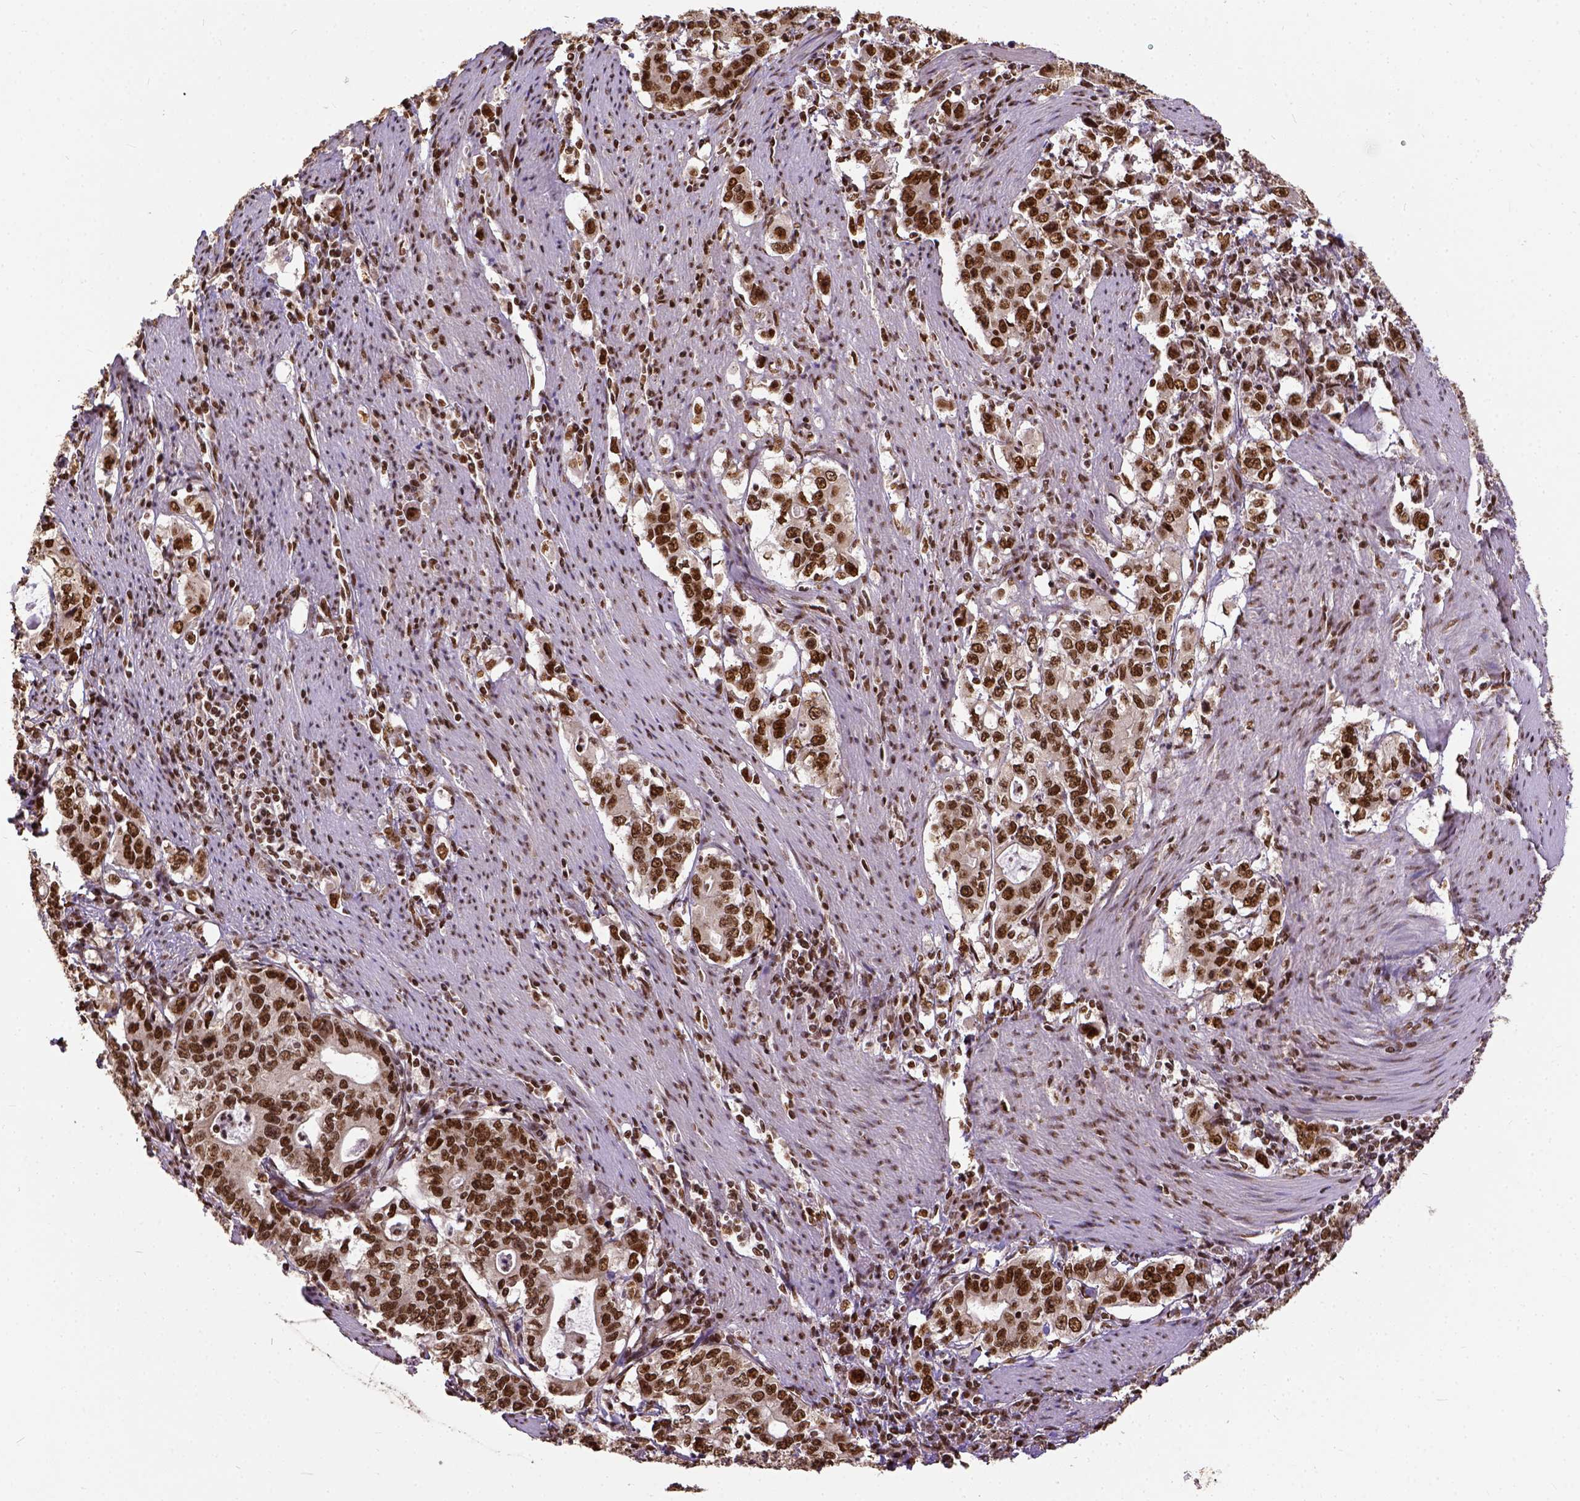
{"staining": {"intensity": "strong", "quantity": ">75%", "location": "nuclear"}, "tissue": "stomach cancer", "cell_type": "Tumor cells", "image_type": "cancer", "snomed": [{"axis": "morphology", "description": "Adenocarcinoma, NOS"}, {"axis": "topography", "description": "Stomach, lower"}], "caption": "Strong nuclear positivity is appreciated in about >75% of tumor cells in adenocarcinoma (stomach).", "gene": "NACC1", "patient": {"sex": "female", "age": 72}}